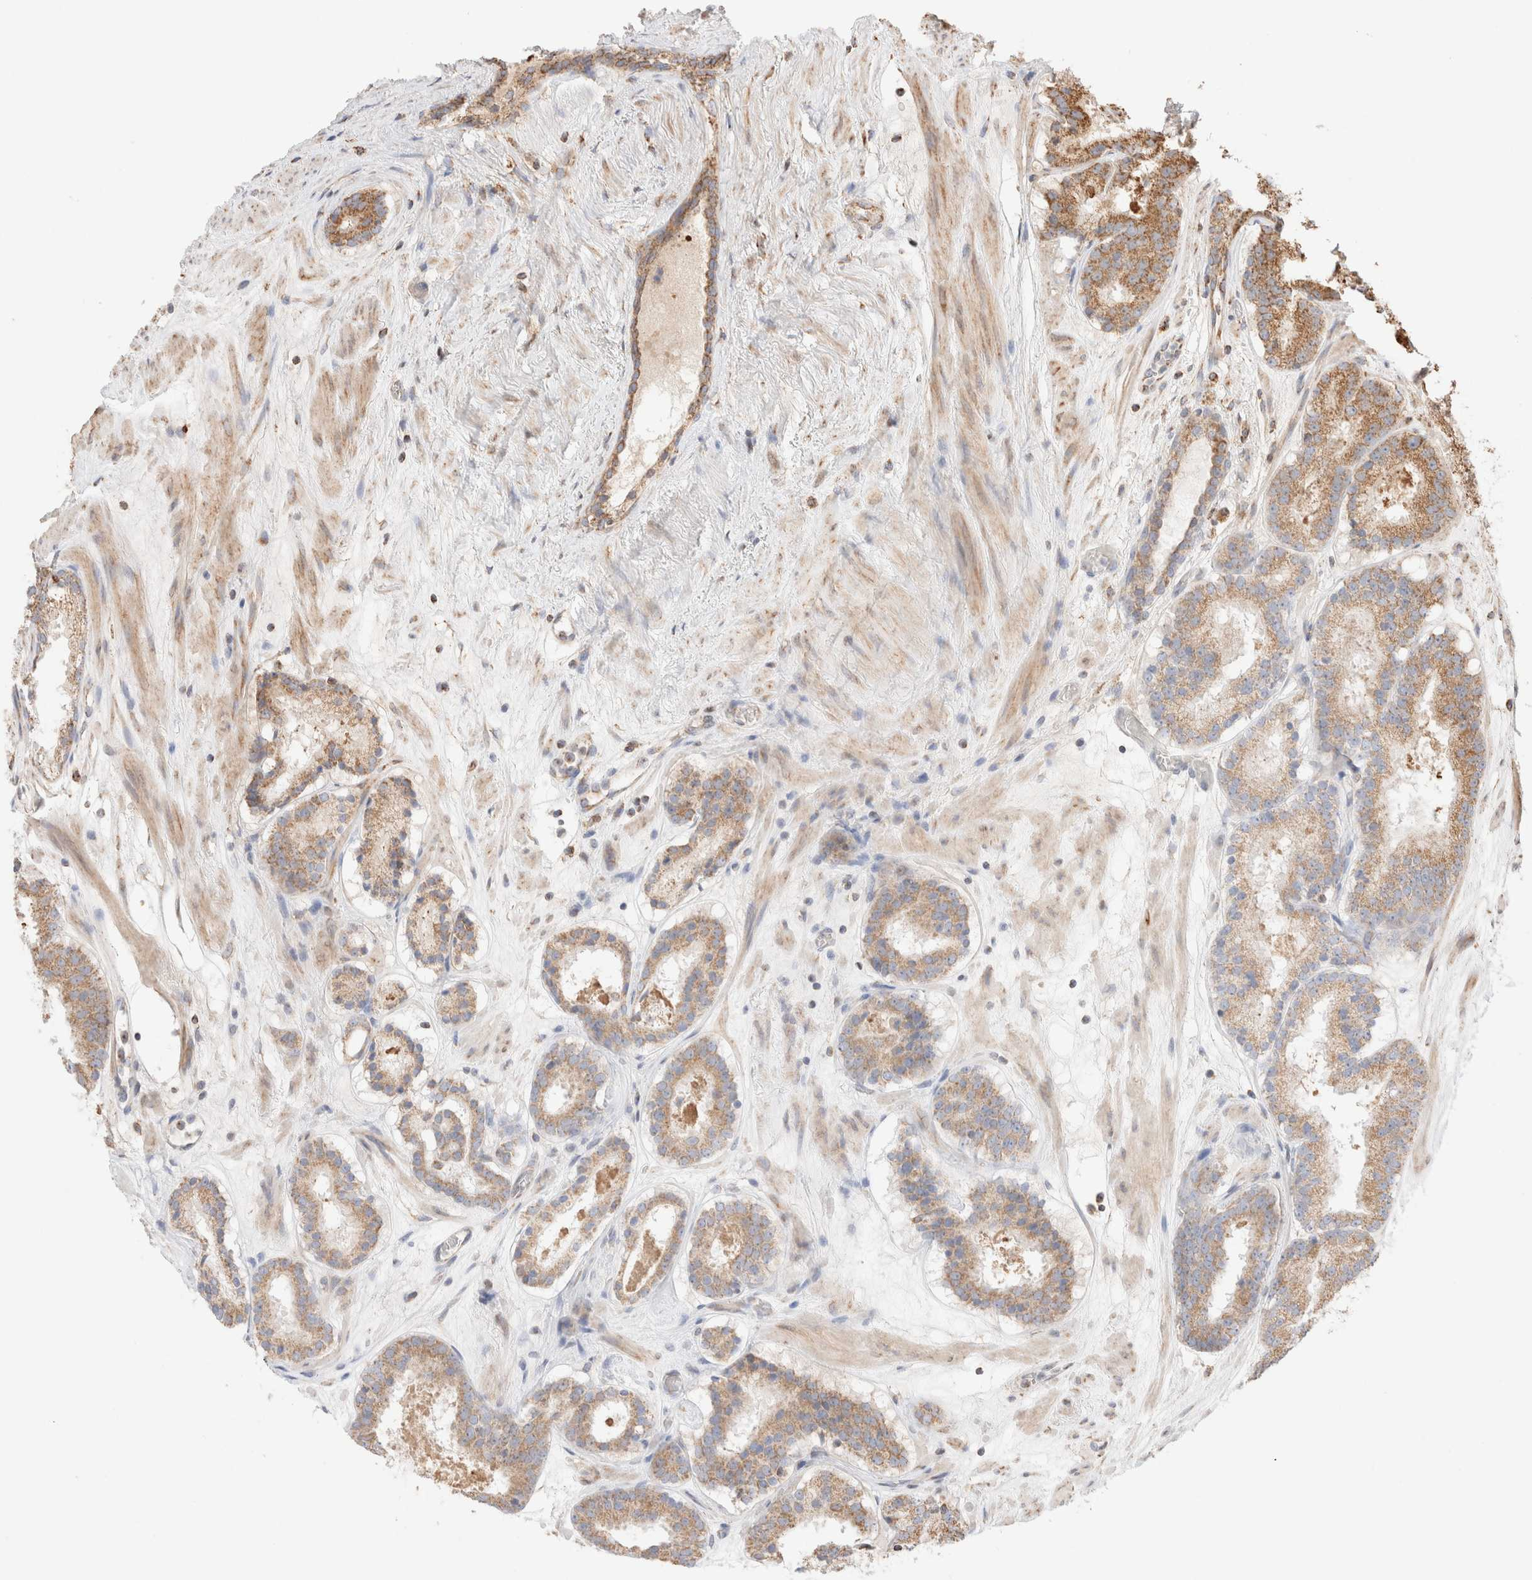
{"staining": {"intensity": "moderate", "quantity": ">75%", "location": "cytoplasmic/membranous"}, "tissue": "prostate cancer", "cell_type": "Tumor cells", "image_type": "cancer", "snomed": [{"axis": "morphology", "description": "Adenocarcinoma, Low grade"}, {"axis": "topography", "description": "Prostate"}], "caption": "Immunohistochemical staining of prostate cancer exhibits medium levels of moderate cytoplasmic/membranous protein expression in about >75% of tumor cells.", "gene": "TMPPE", "patient": {"sex": "male", "age": 69}}